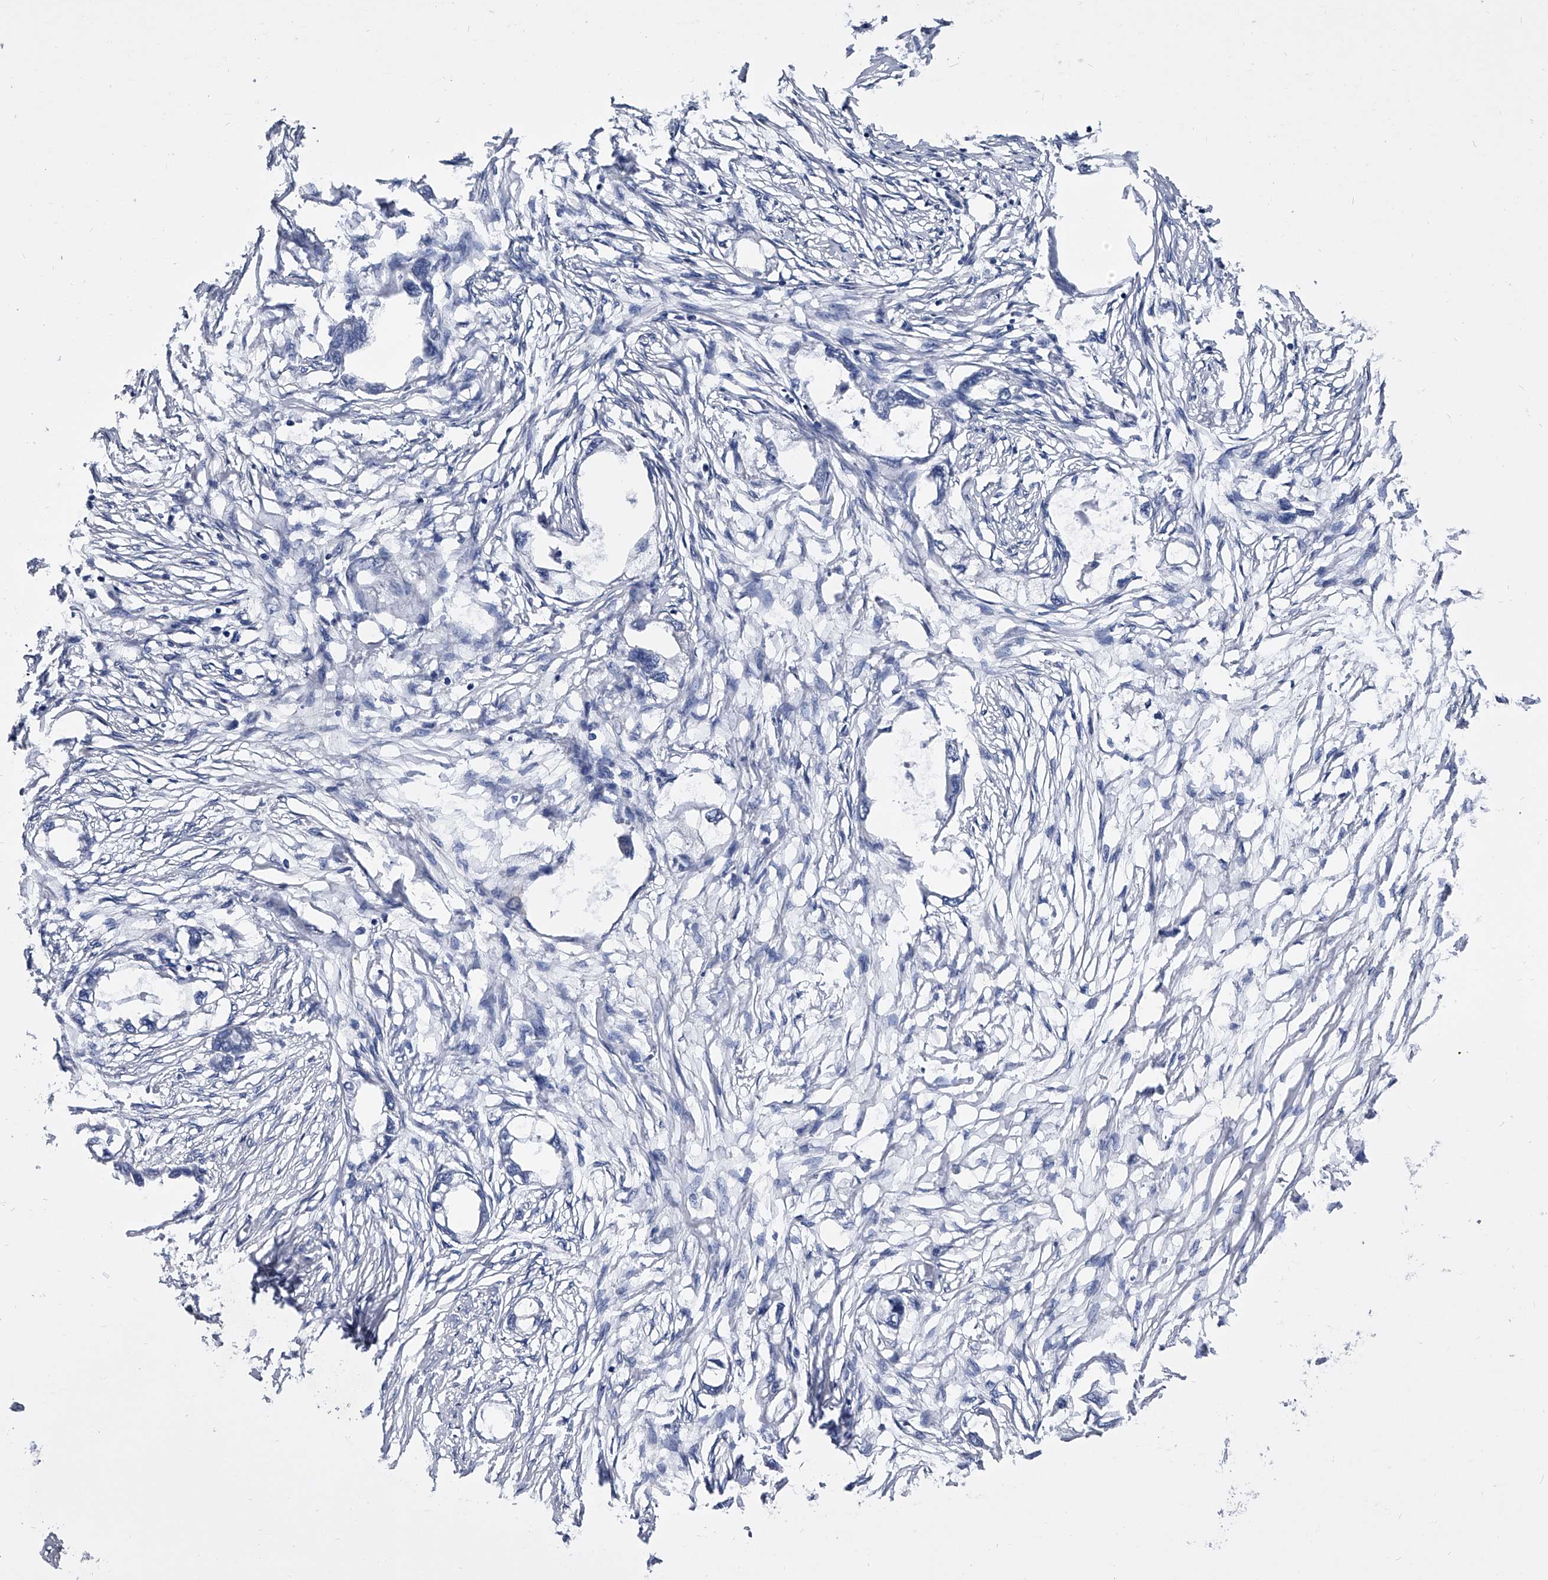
{"staining": {"intensity": "negative", "quantity": "none", "location": "none"}, "tissue": "endometrial cancer", "cell_type": "Tumor cells", "image_type": "cancer", "snomed": [{"axis": "morphology", "description": "Adenocarcinoma, NOS"}, {"axis": "morphology", "description": "Adenocarcinoma, metastatic, NOS"}, {"axis": "topography", "description": "Adipose tissue"}, {"axis": "topography", "description": "Endometrium"}], "caption": "Immunohistochemistry (IHC) image of human adenocarcinoma (endometrial) stained for a protein (brown), which demonstrates no expression in tumor cells.", "gene": "EFCAB7", "patient": {"sex": "female", "age": 67}}